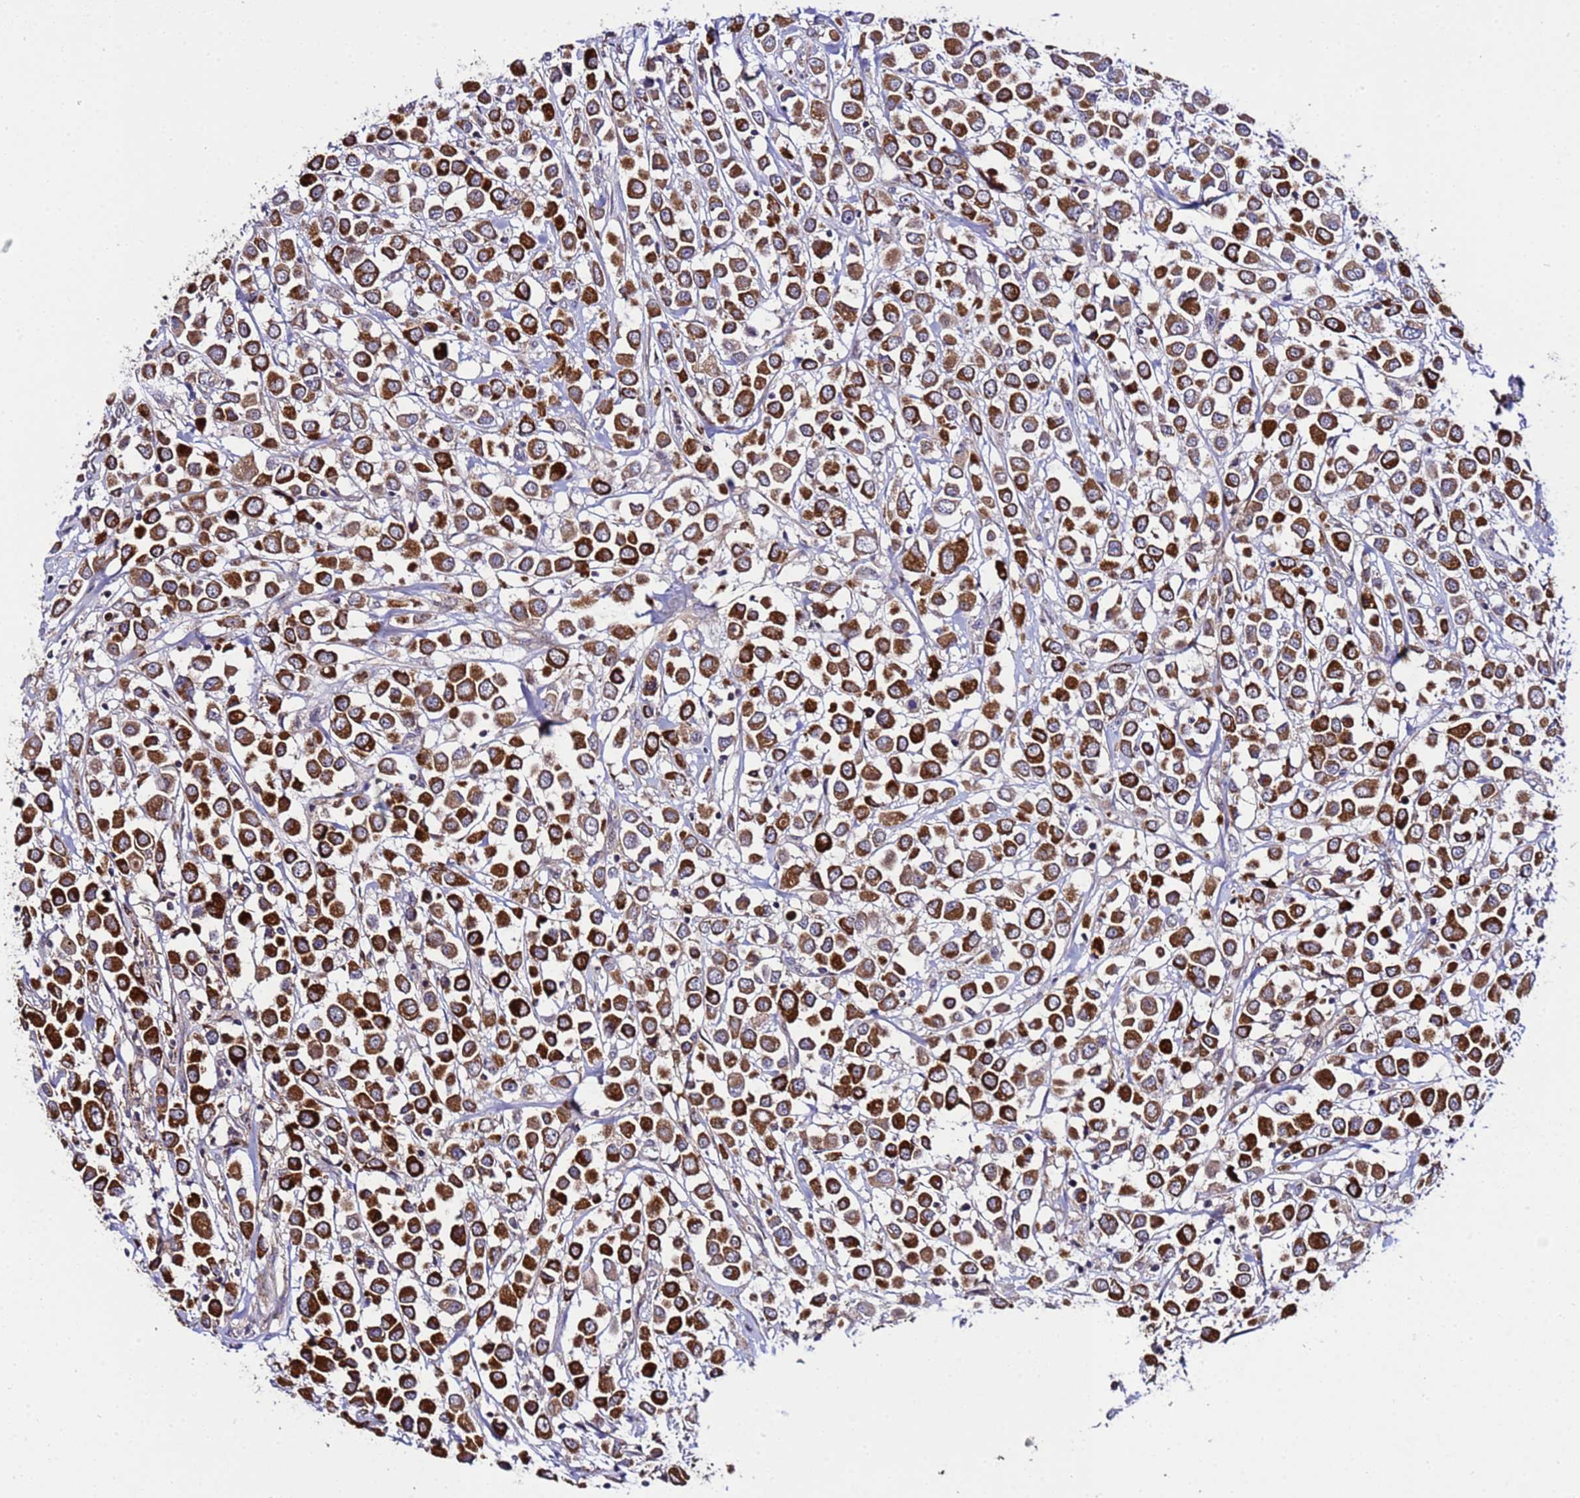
{"staining": {"intensity": "strong", "quantity": ">75%", "location": "cytoplasmic/membranous"}, "tissue": "breast cancer", "cell_type": "Tumor cells", "image_type": "cancer", "snomed": [{"axis": "morphology", "description": "Duct carcinoma"}, {"axis": "topography", "description": "Breast"}], "caption": "The histopathology image displays a brown stain indicating the presence of a protein in the cytoplasmic/membranous of tumor cells in breast infiltrating ductal carcinoma. (DAB (3,3'-diaminobenzidine) IHC, brown staining for protein, blue staining for nuclei).", "gene": "PLXDC2", "patient": {"sex": "female", "age": 61}}